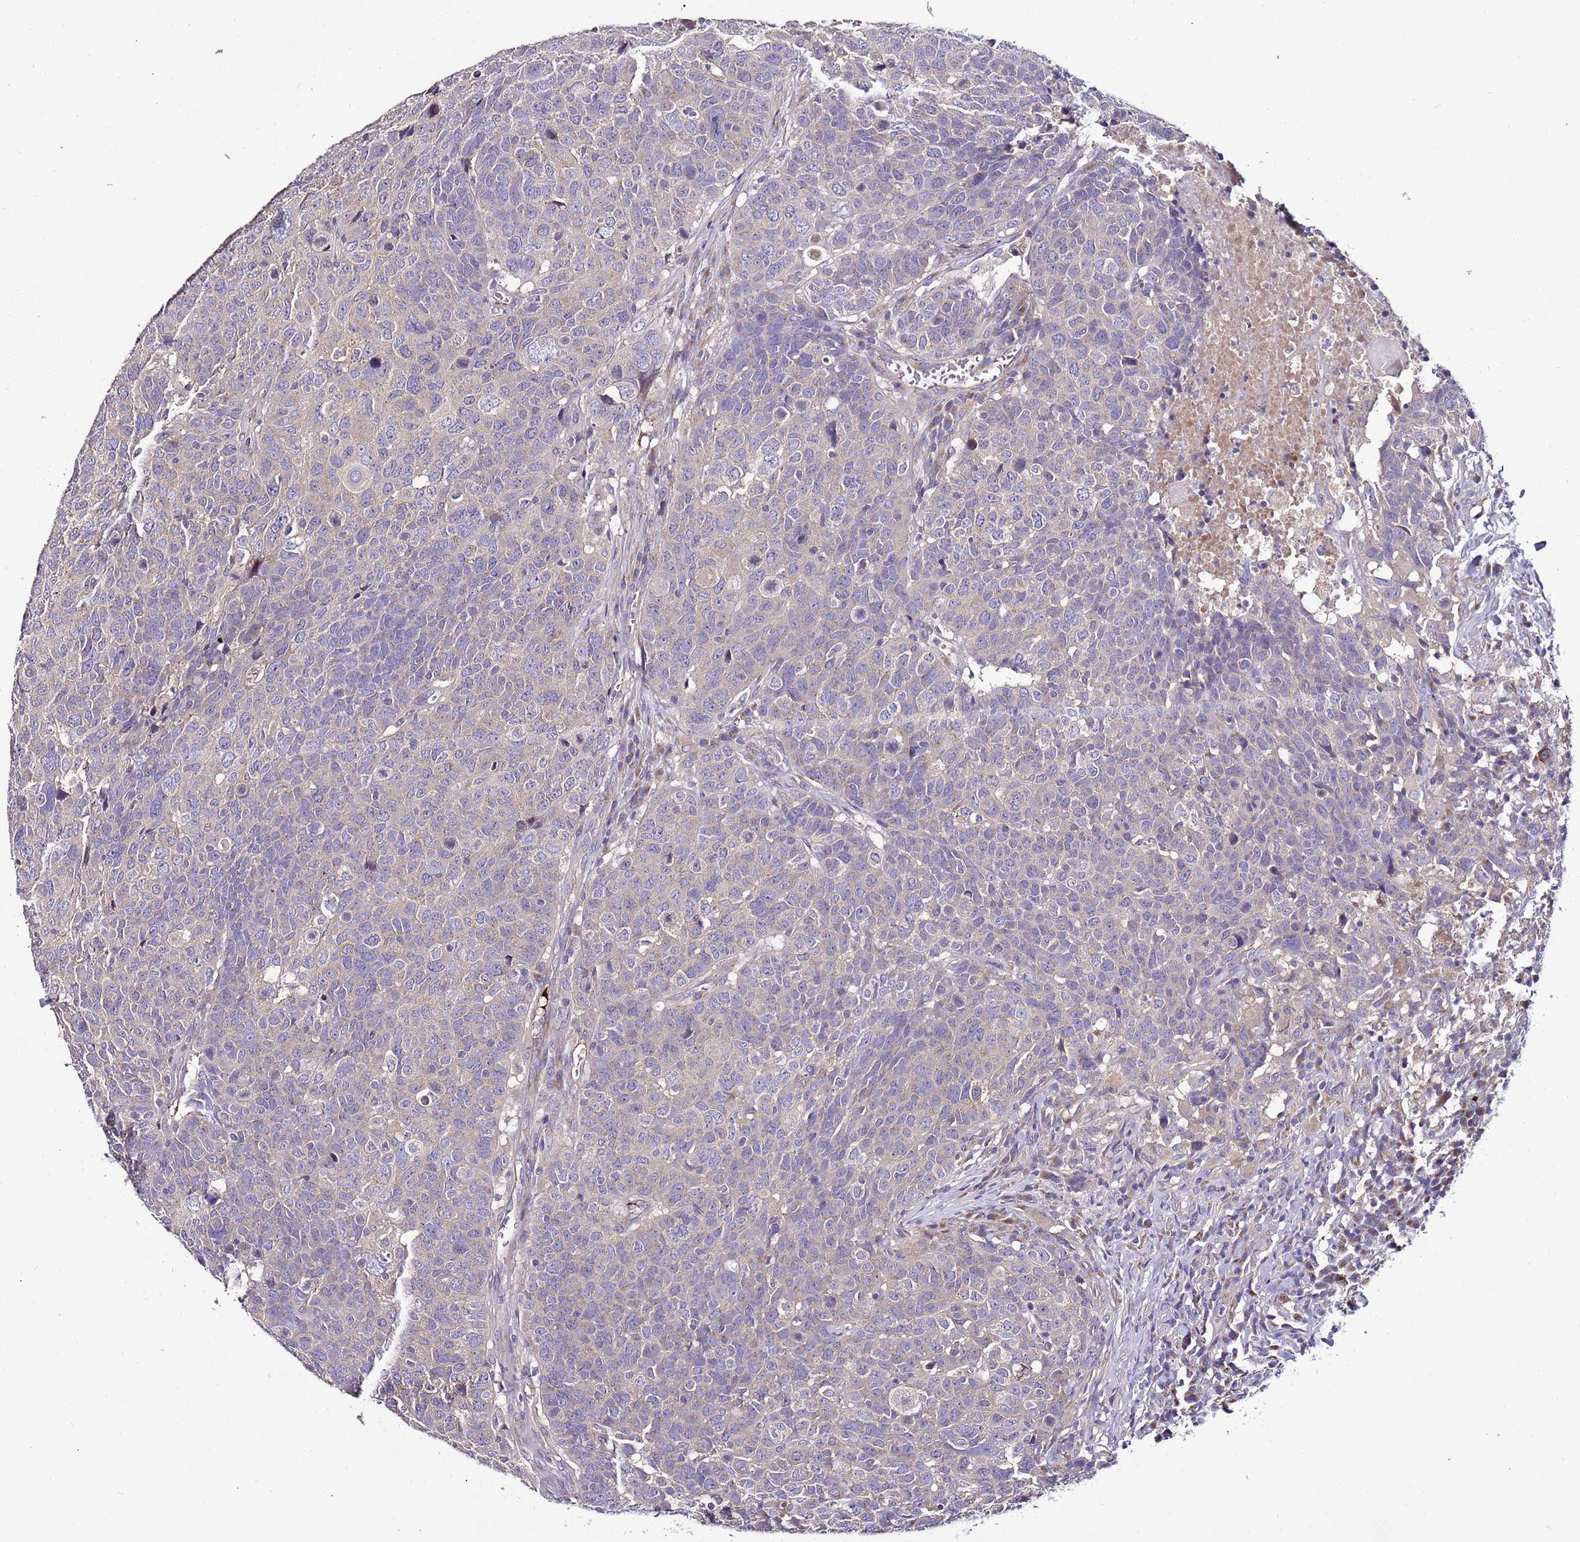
{"staining": {"intensity": "negative", "quantity": "none", "location": "none"}, "tissue": "head and neck cancer", "cell_type": "Tumor cells", "image_type": "cancer", "snomed": [{"axis": "morphology", "description": "Normal tissue, NOS"}, {"axis": "morphology", "description": "Squamous cell carcinoma, NOS"}, {"axis": "topography", "description": "Skeletal muscle"}, {"axis": "topography", "description": "Vascular tissue"}, {"axis": "topography", "description": "Peripheral nerve tissue"}, {"axis": "topography", "description": "Head-Neck"}], "caption": "IHC histopathology image of human head and neck cancer (squamous cell carcinoma) stained for a protein (brown), which displays no expression in tumor cells.", "gene": "FAM20A", "patient": {"sex": "male", "age": 66}}